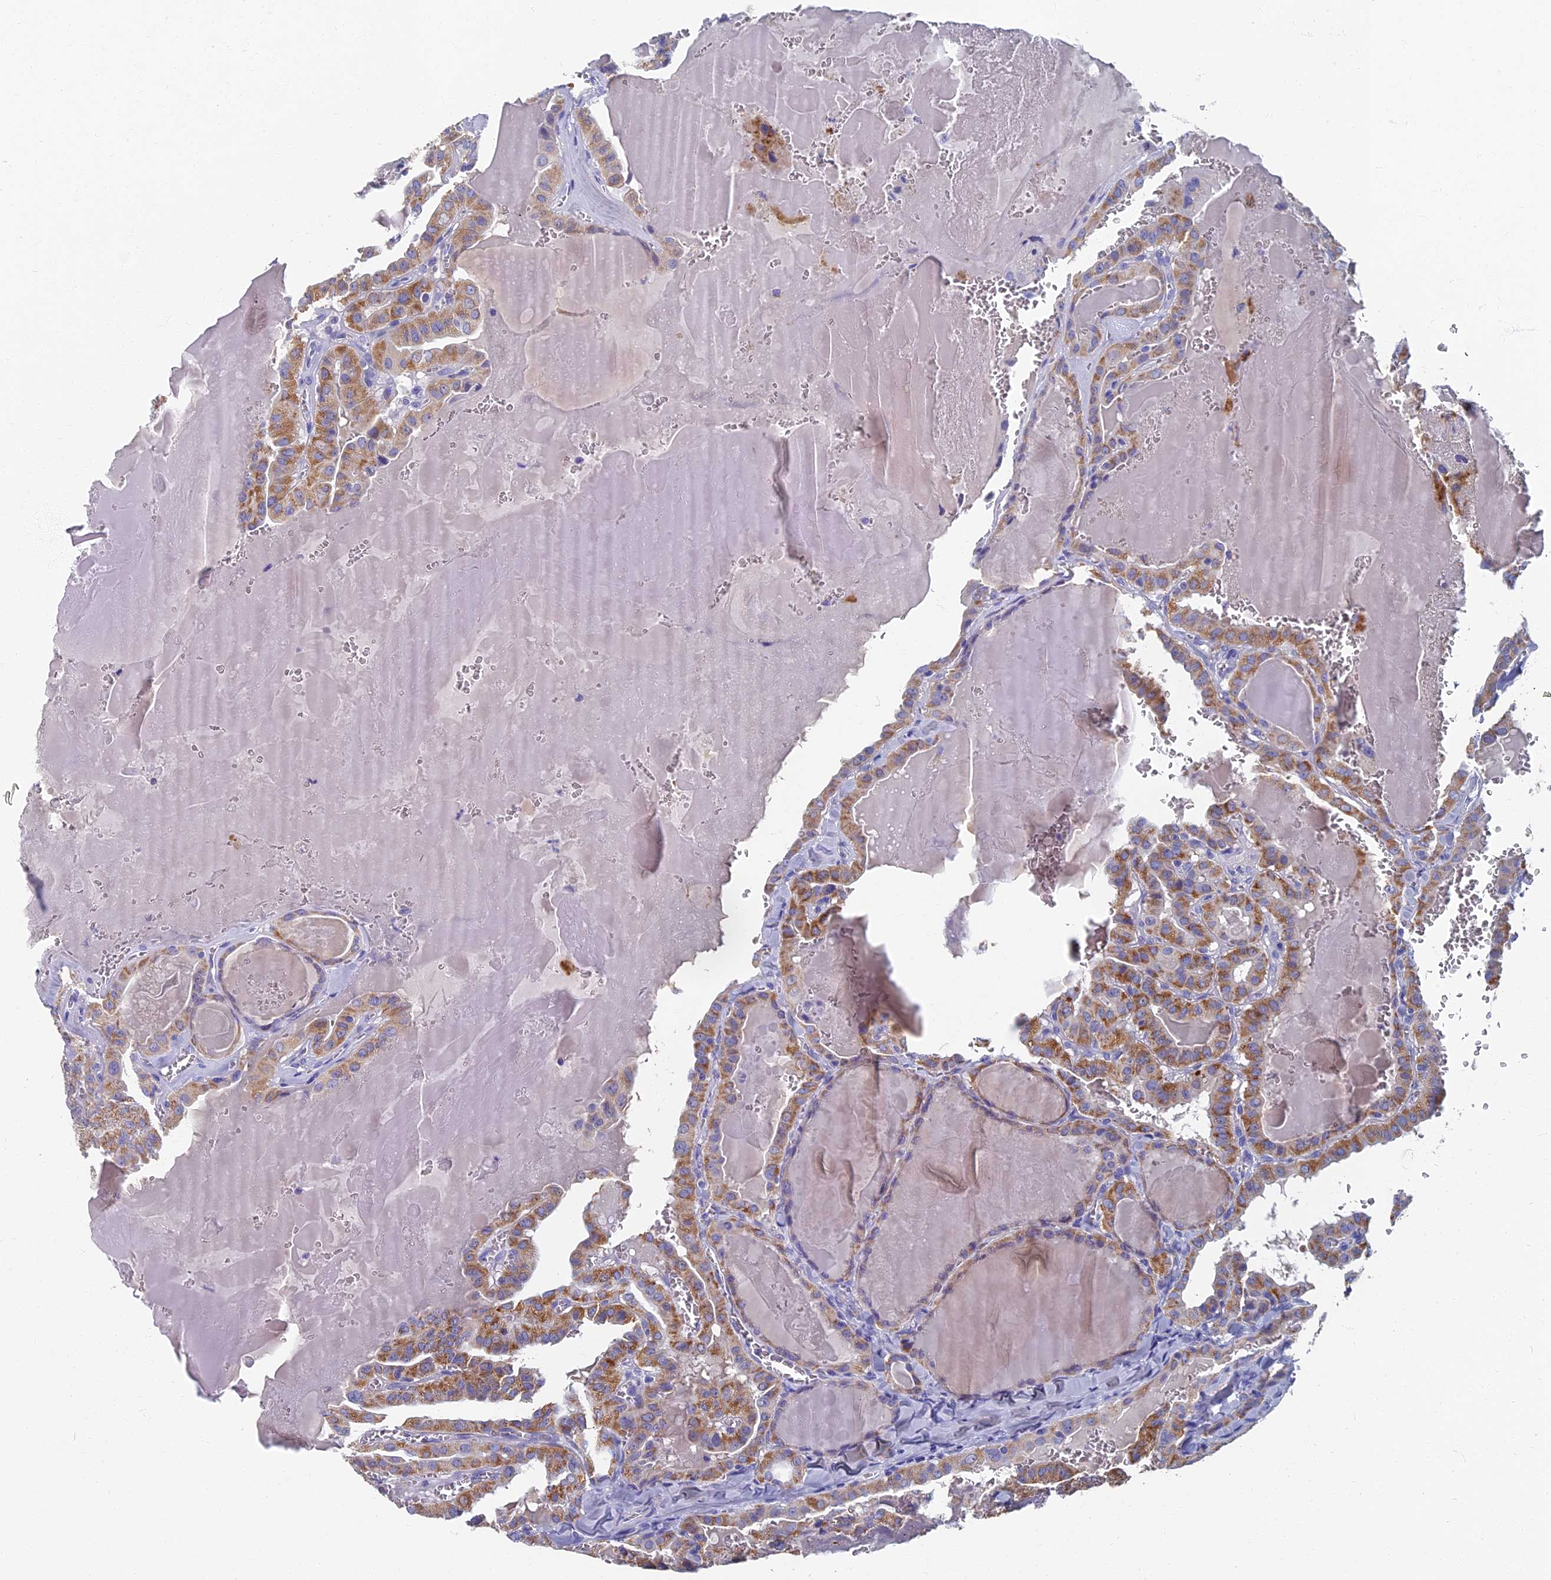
{"staining": {"intensity": "moderate", "quantity": ">75%", "location": "cytoplasmic/membranous"}, "tissue": "thyroid cancer", "cell_type": "Tumor cells", "image_type": "cancer", "snomed": [{"axis": "morphology", "description": "Papillary adenocarcinoma, NOS"}, {"axis": "topography", "description": "Thyroid gland"}], "caption": "A photomicrograph of papillary adenocarcinoma (thyroid) stained for a protein exhibits moderate cytoplasmic/membranous brown staining in tumor cells.", "gene": "OAT", "patient": {"sex": "male", "age": 52}}